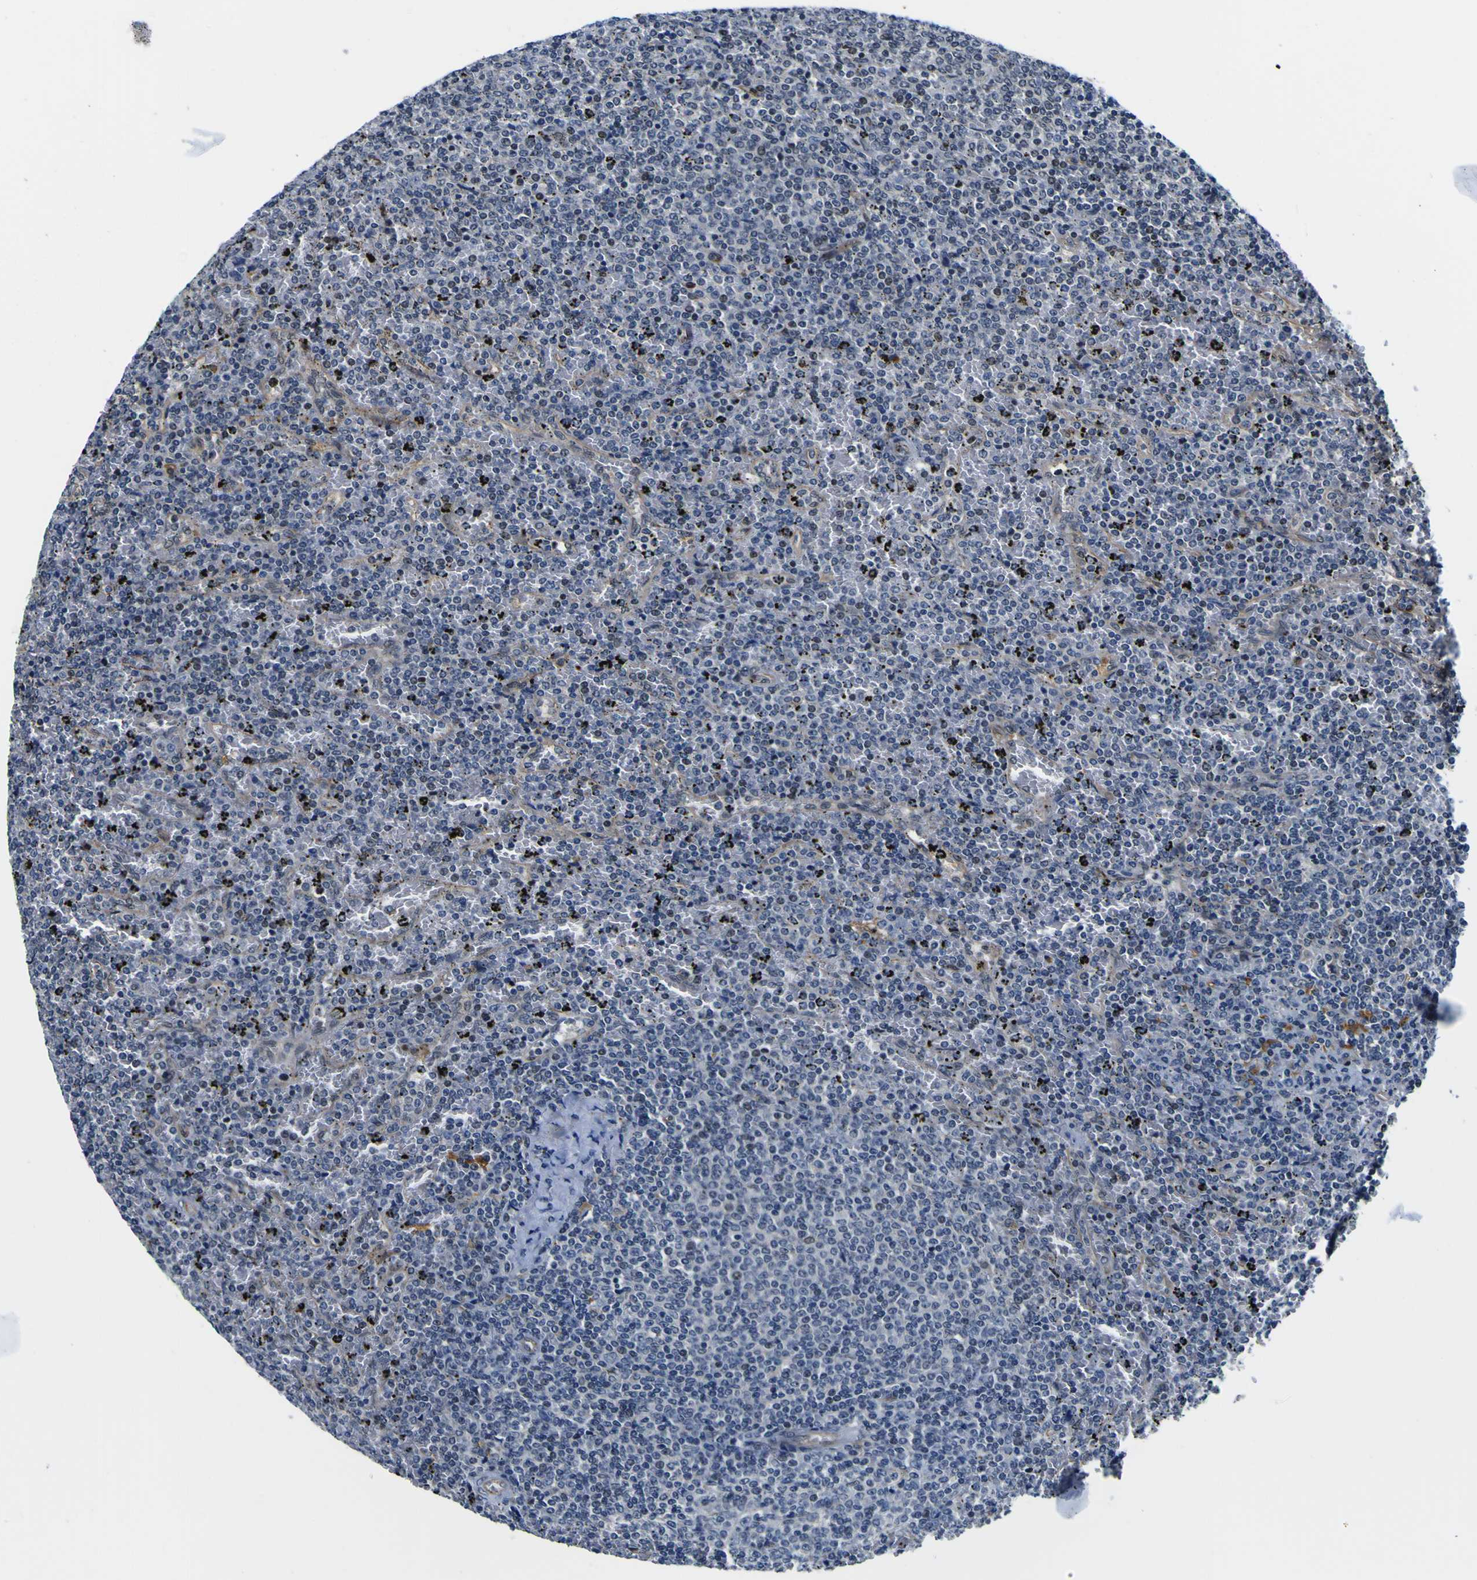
{"staining": {"intensity": "negative", "quantity": "none", "location": "none"}, "tissue": "lymphoma", "cell_type": "Tumor cells", "image_type": "cancer", "snomed": [{"axis": "morphology", "description": "Malignant lymphoma, non-Hodgkin's type, Low grade"}, {"axis": "topography", "description": "Spleen"}], "caption": "Immunohistochemical staining of lymphoma reveals no significant positivity in tumor cells.", "gene": "POSTN", "patient": {"sex": "female", "age": 77}}